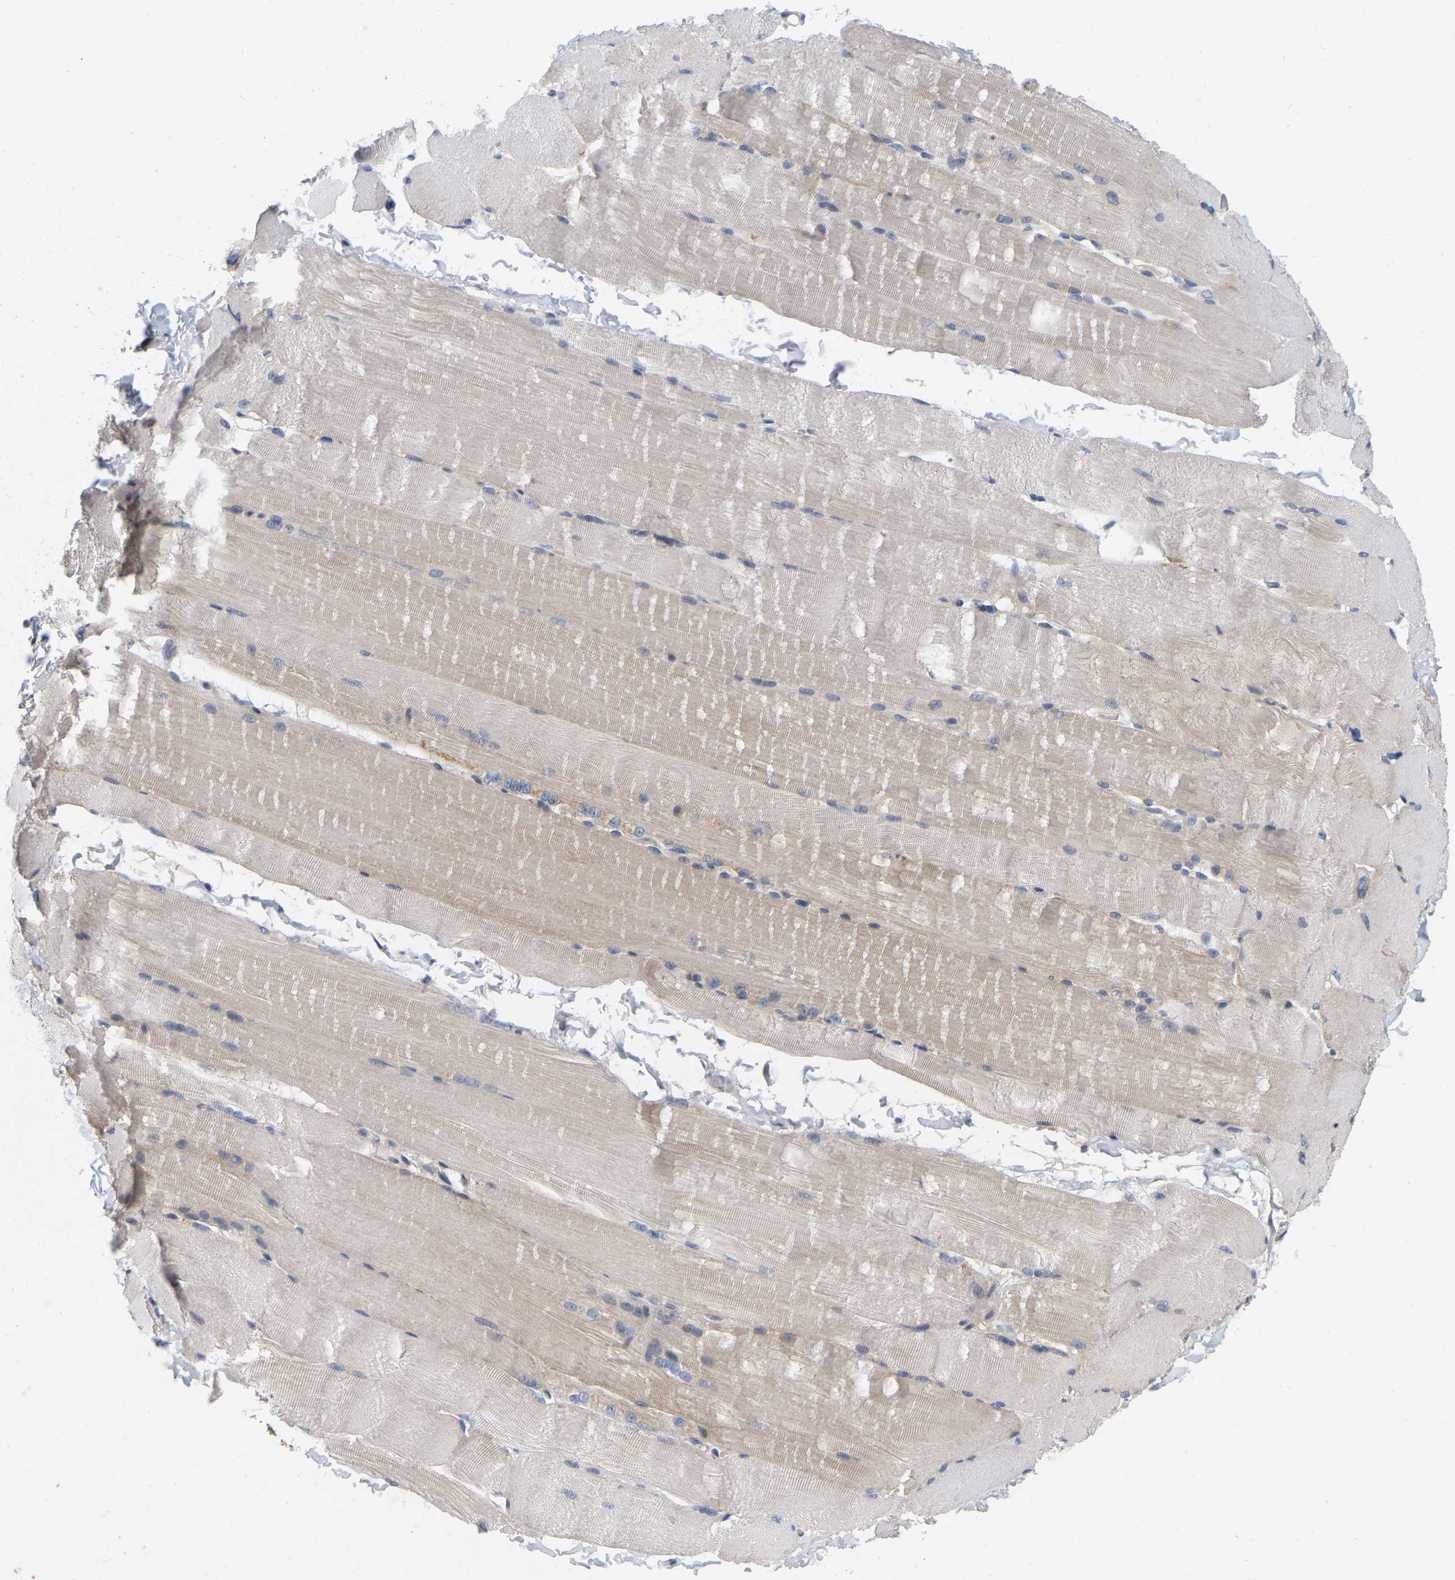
{"staining": {"intensity": "weak", "quantity": "<25%", "location": "cytoplasmic/membranous"}, "tissue": "skeletal muscle", "cell_type": "Myocytes", "image_type": "normal", "snomed": [{"axis": "morphology", "description": "Normal tissue, NOS"}, {"axis": "topography", "description": "Skin"}, {"axis": "topography", "description": "Skeletal muscle"}], "caption": "The immunohistochemistry micrograph has no significant staining in myocytes of skeletal muscle. (Immunohistochemistry, brightfield microscopy, high magnification).", "gene": "SSH1", "patient": {"sex": "male", "age": 83}}